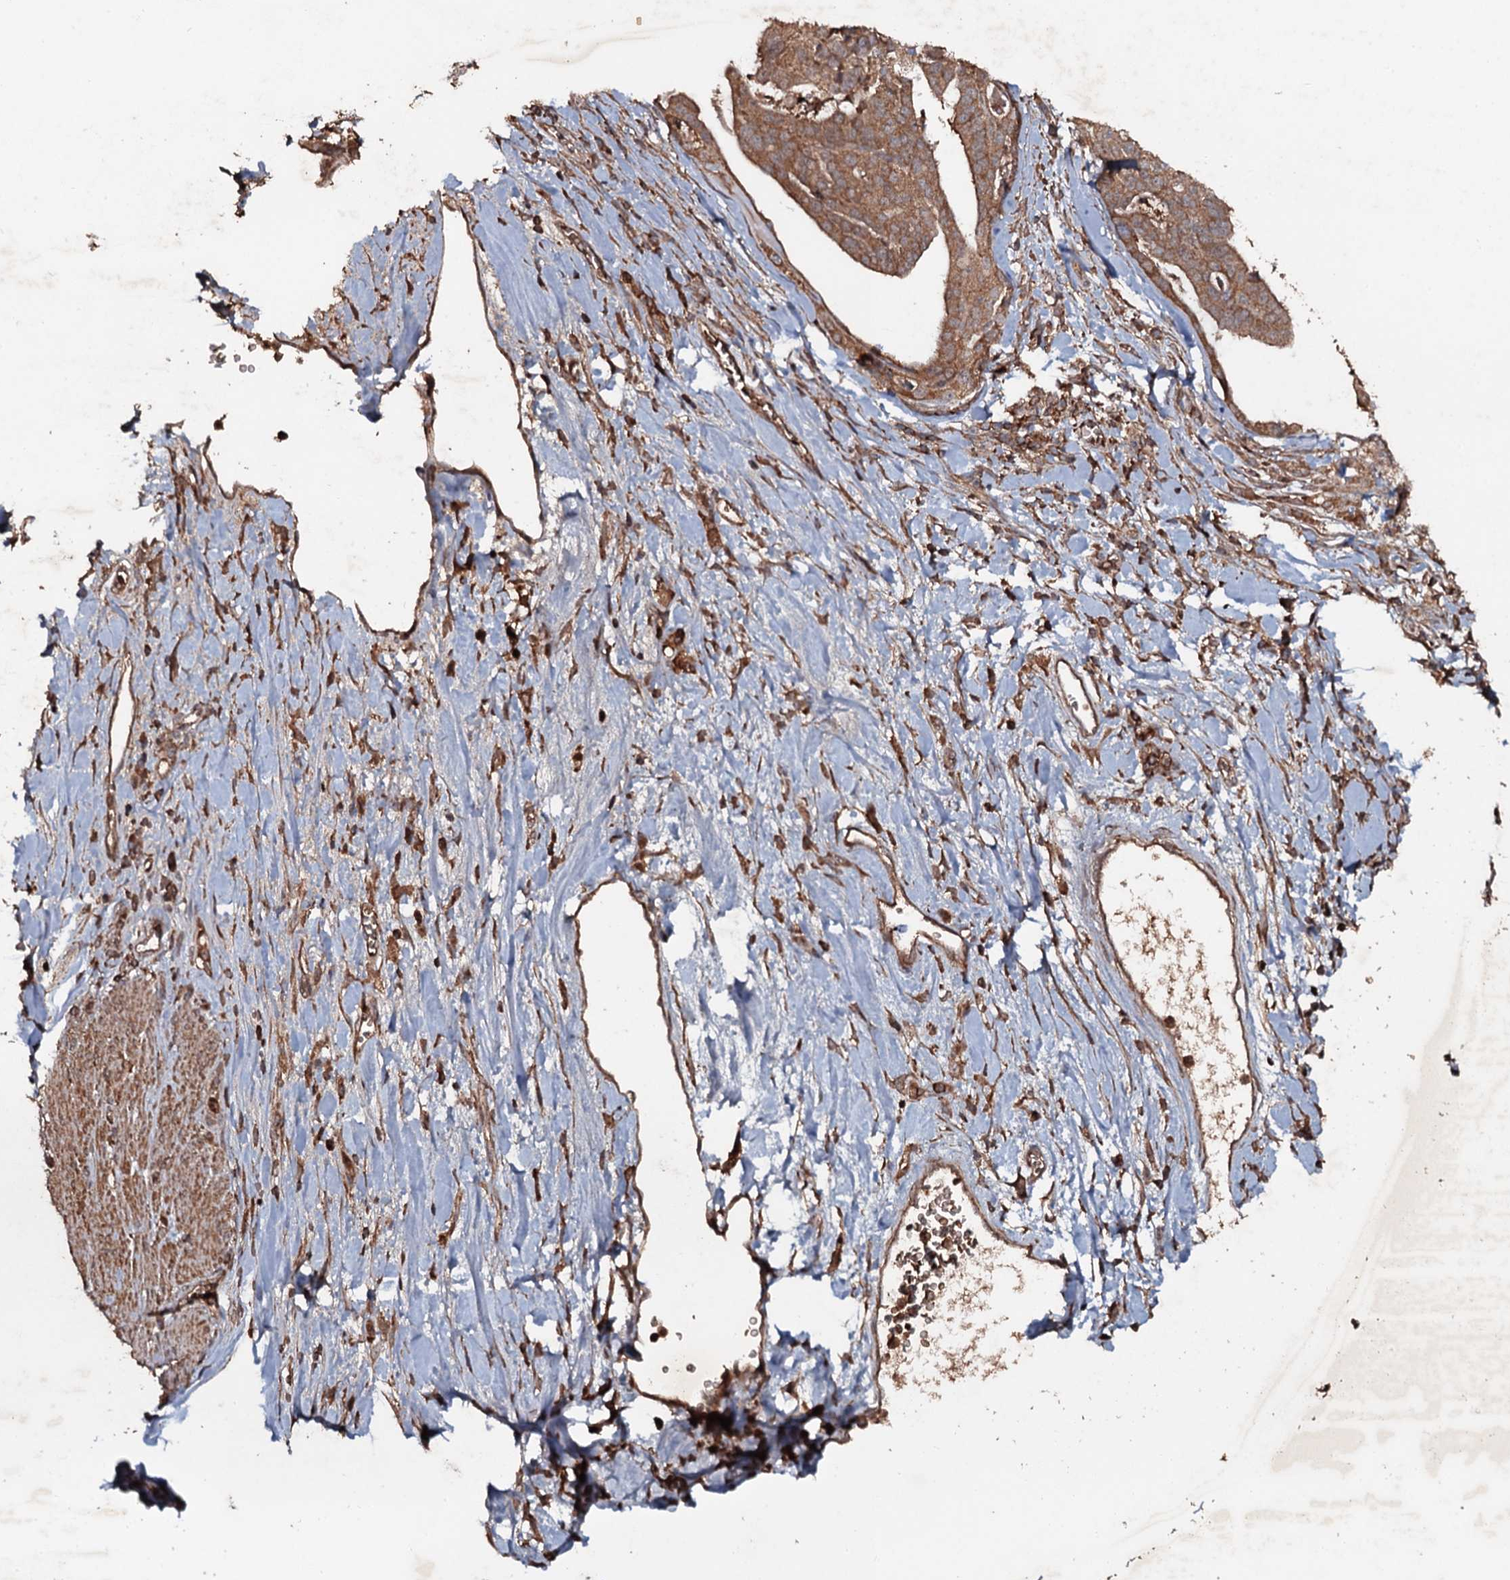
{"staining": {"intensity": "moderate", "quantity": ">75%", "location": "cytoplasmic/membranous"}, "tissue": "stomach cancer", "cell_type": "Tumor cells", "image_type": "cancer", "snomed": [{"axis": "morphology", "description": "Adenocarcinoma, NOS"}, {"axis": "topography", "description": "Stomach"}], "caption": "High-magnification brightfield microscopy of stomach cancer (adenocarcinoma) stained with DAB (brown) and counterstained with hematoxylin (blue). tumor cells exhibit moderate cytoplasmic/membranous expression is appreciated in about>75% of cells.", "gene": "ADGRG3", "patient": {"sex": "male", "age": 48}}